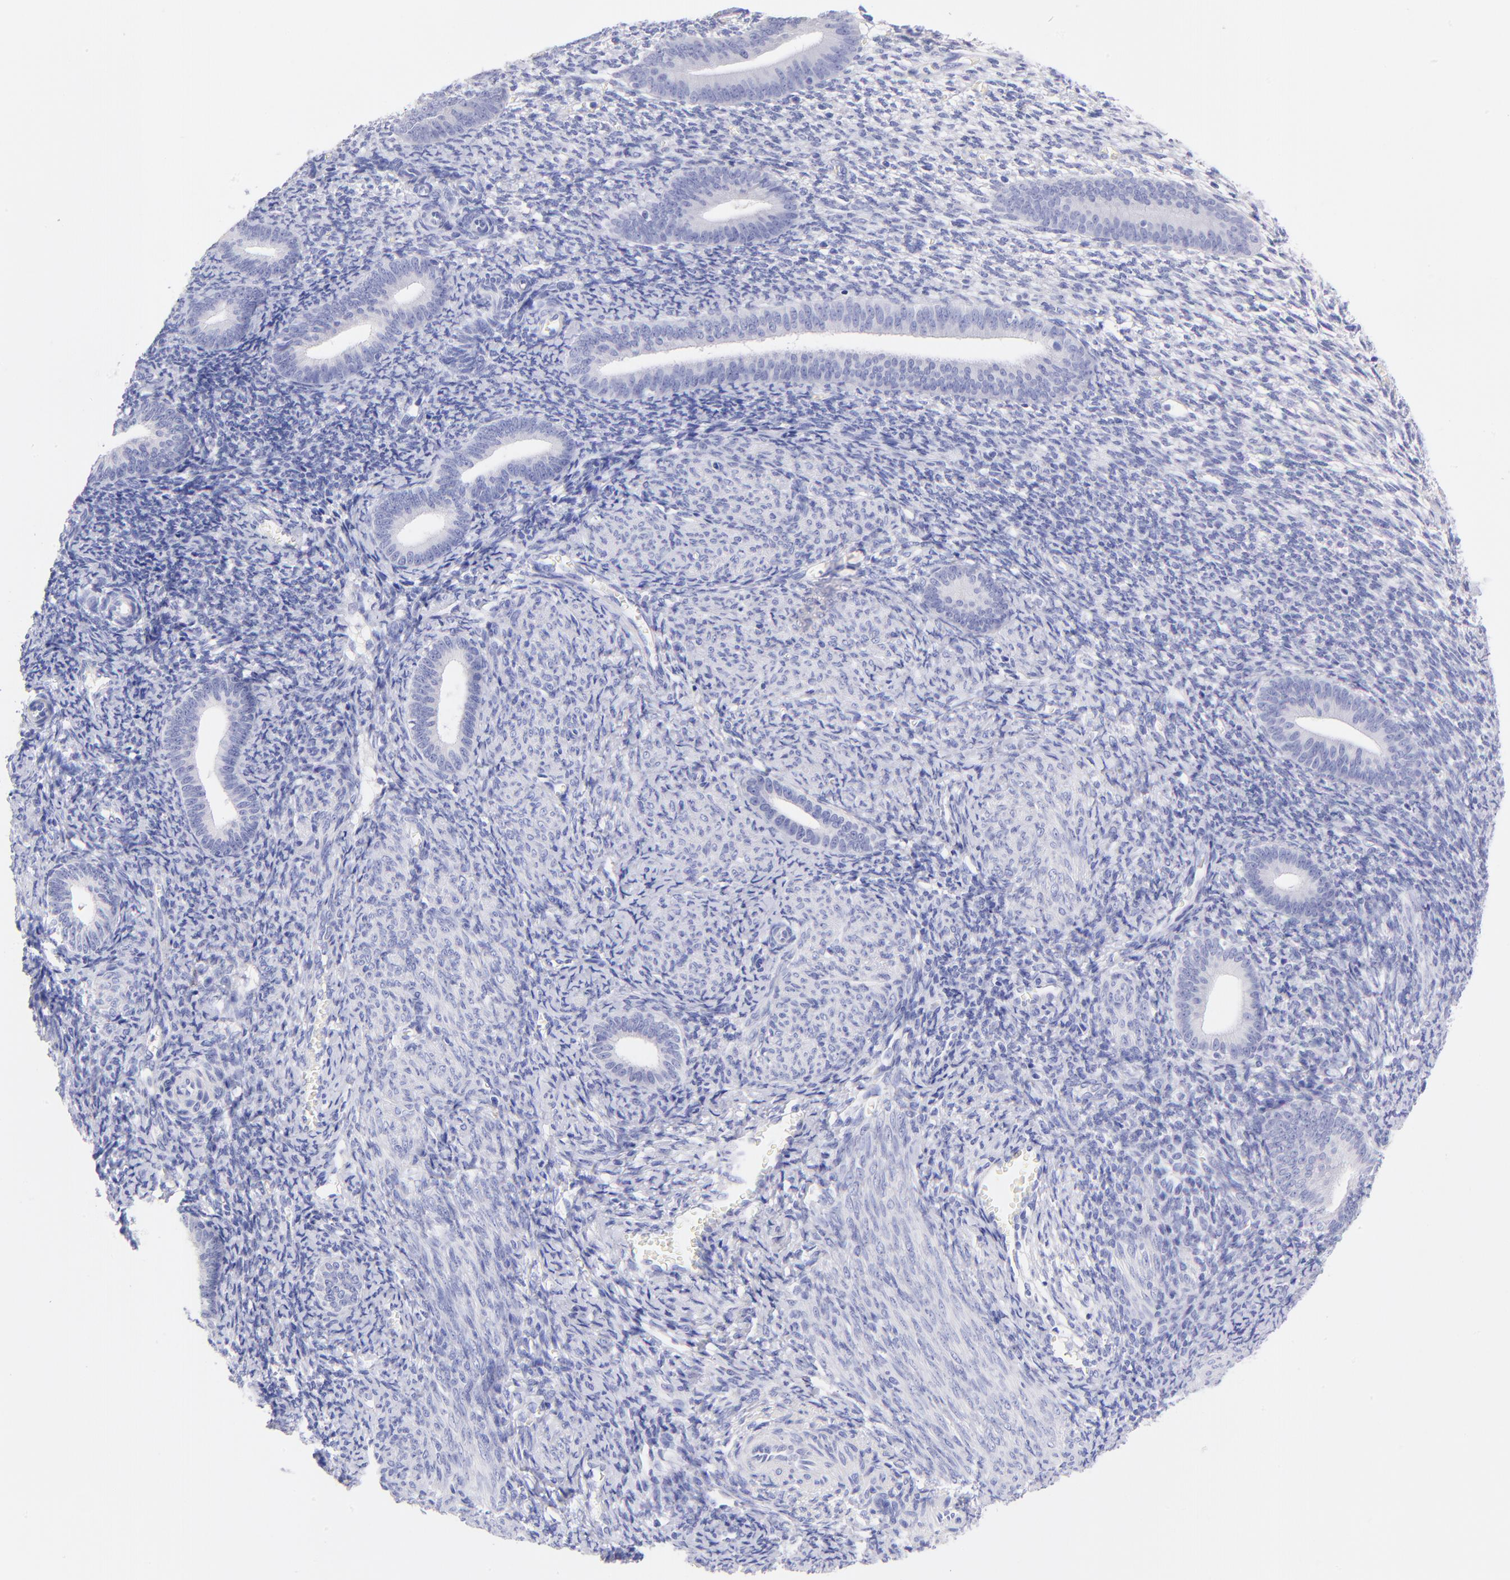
{"staining": {"intensity": "negative", "quantity": "none", "location": "none"}, "tissue": "endometrium", "cell_type": "Cells in endometrial stroma", "image_type": "normal", "snomed": [{"axis": "morphology", "description": "Normal tissue, NOS"}, {"axis": "topography", "description": "Endometrium"}], "caption": "High power microscopy micrograph of an IHC histopathology image of normal endometrium, revealing no significant positivity in cells in endometrial stroma.", "gene": "RAB3B", "patient": {"sex": "female", "age": 57}}